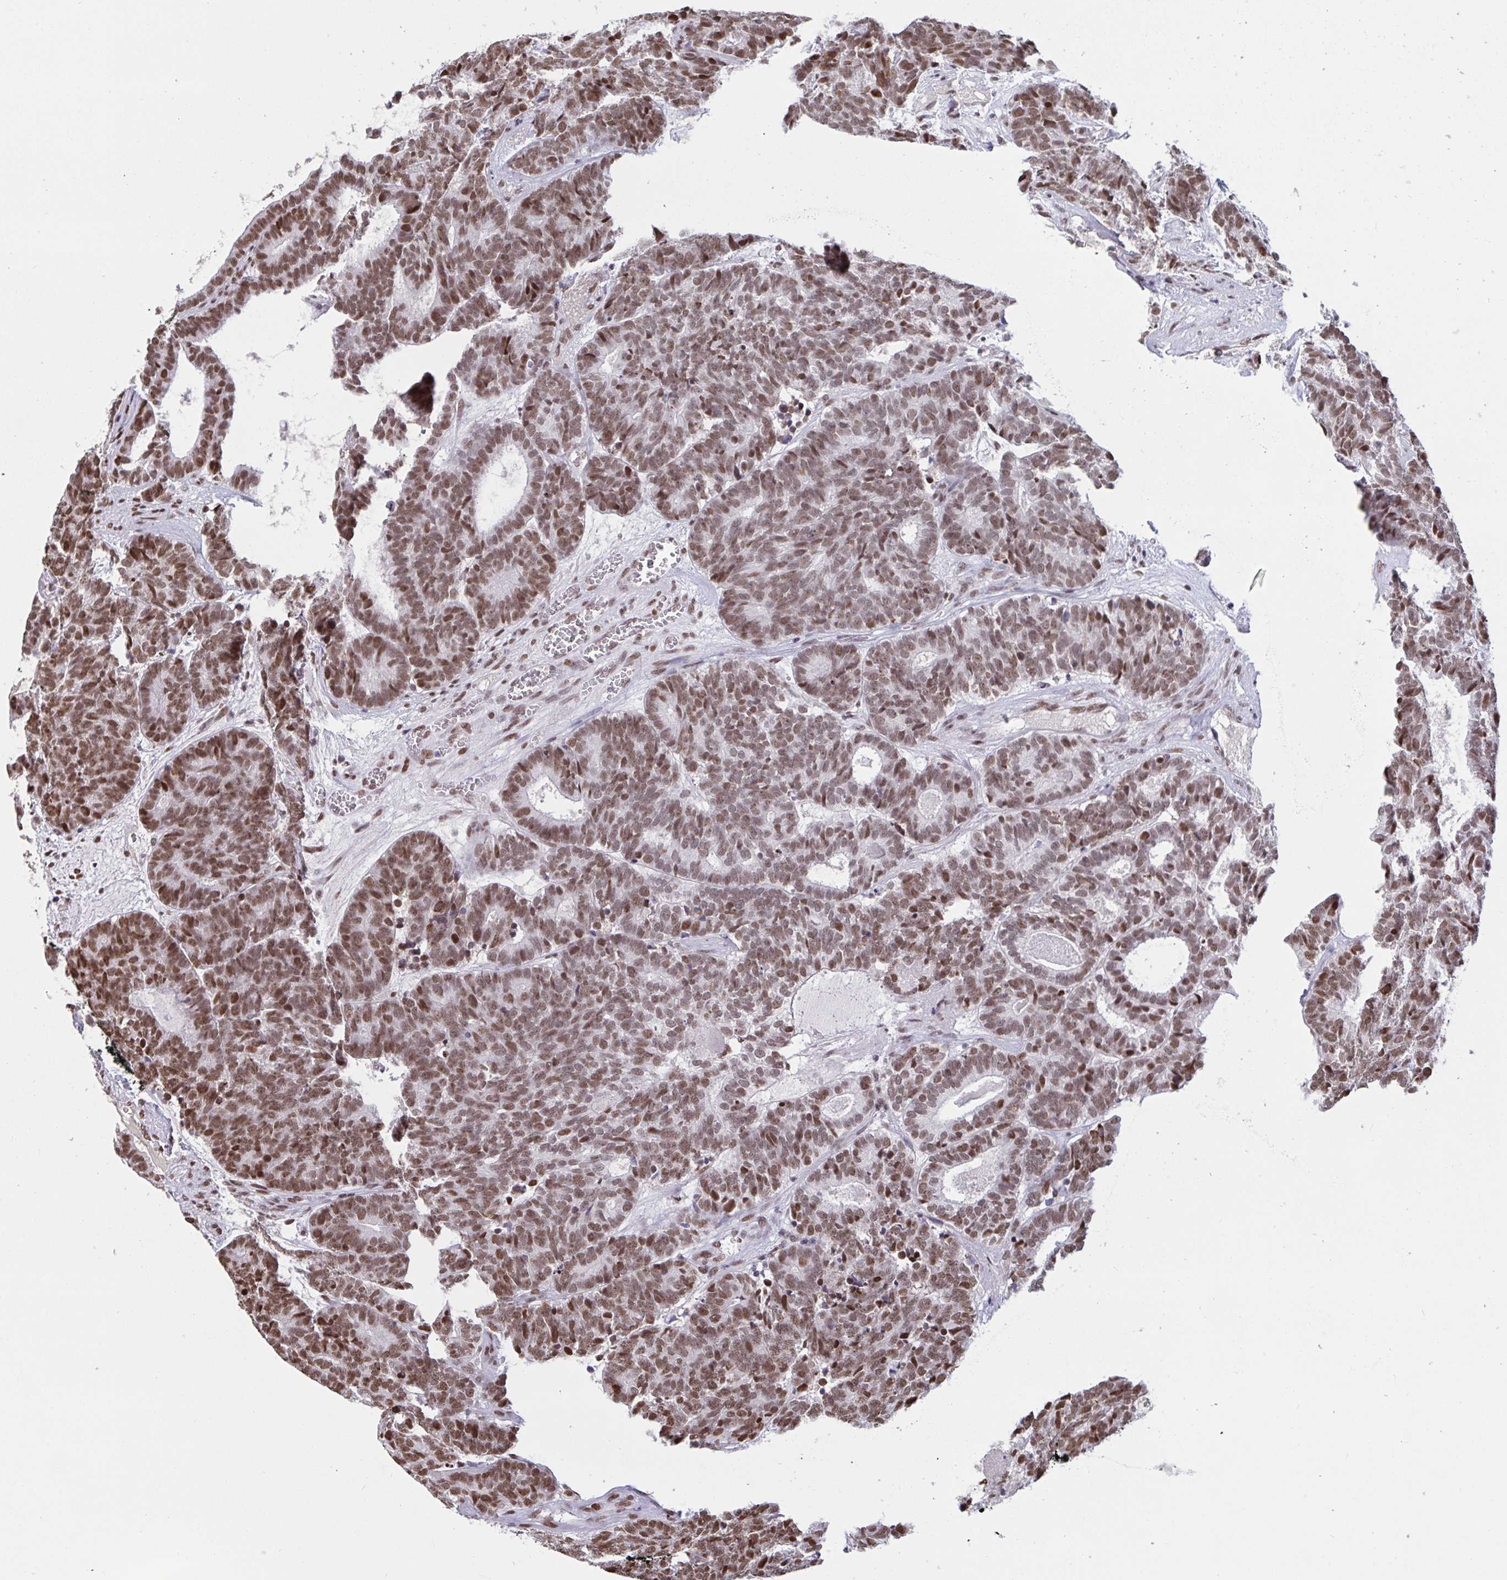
{"staining": {"intensity": "moderate", "quantity": ">75%", "location": "nuclear"}, "tissue": "head and neck cancer", "cell_type": "Tumor cells", "image_type": "cancer", "snomed": [{"axis": "morphology", "description": "Adenocarcinoma, NOS"}, {"axis": "topography", "description": "Head-Neck"}], "caption": "Immunohistochemistry (IHC) histopathology image of neoplastic tissue: human head and neck cancer stained using immunohistochemistry (IHC) reveals medium levels of moderate protein expression localized specifically in the nuclear of tumor cells, appearing as a nuclear brown color.", "gene": "CBFA2T2", "patient": {"sex": "female", "age": 81}}